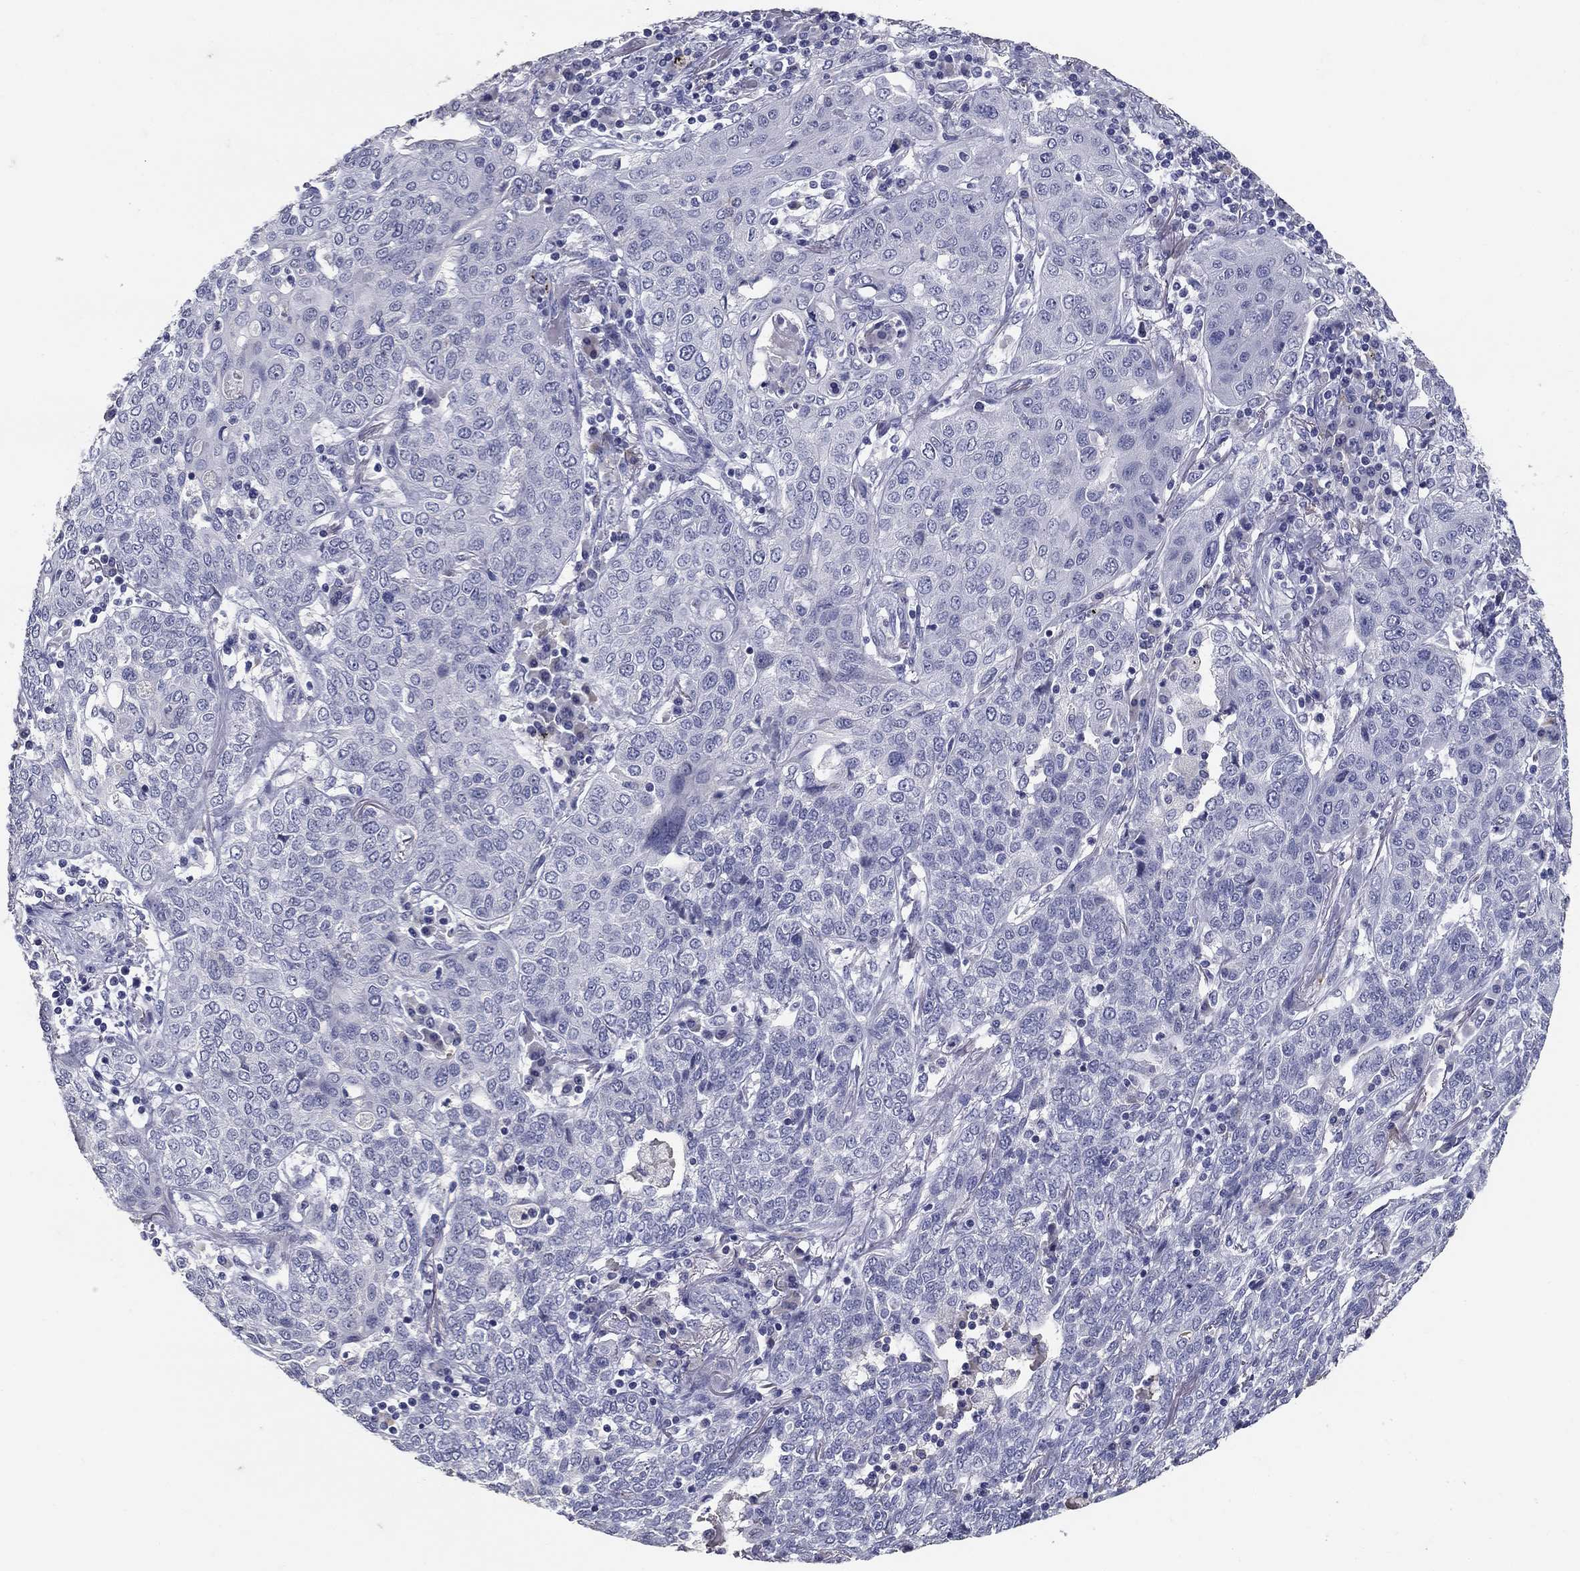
{"staining": {"intensity": "negative", "quantity": "none", "location": "none"}, "tissue": "lung cancer", "cell_type": "Tumor cells", "image_type": "cancer", "snomed": [{"axis": "morphology", "description": "Squamous cell carcinoma, NOS"}, {"axis": "topography", "description": "Lung"}], "caption": "There is no significant positivity in tumor cells of lung cancer (squamous cell carcinoma).", "gene": "POMC", "patient": {"sex": "female", "age": 70}}